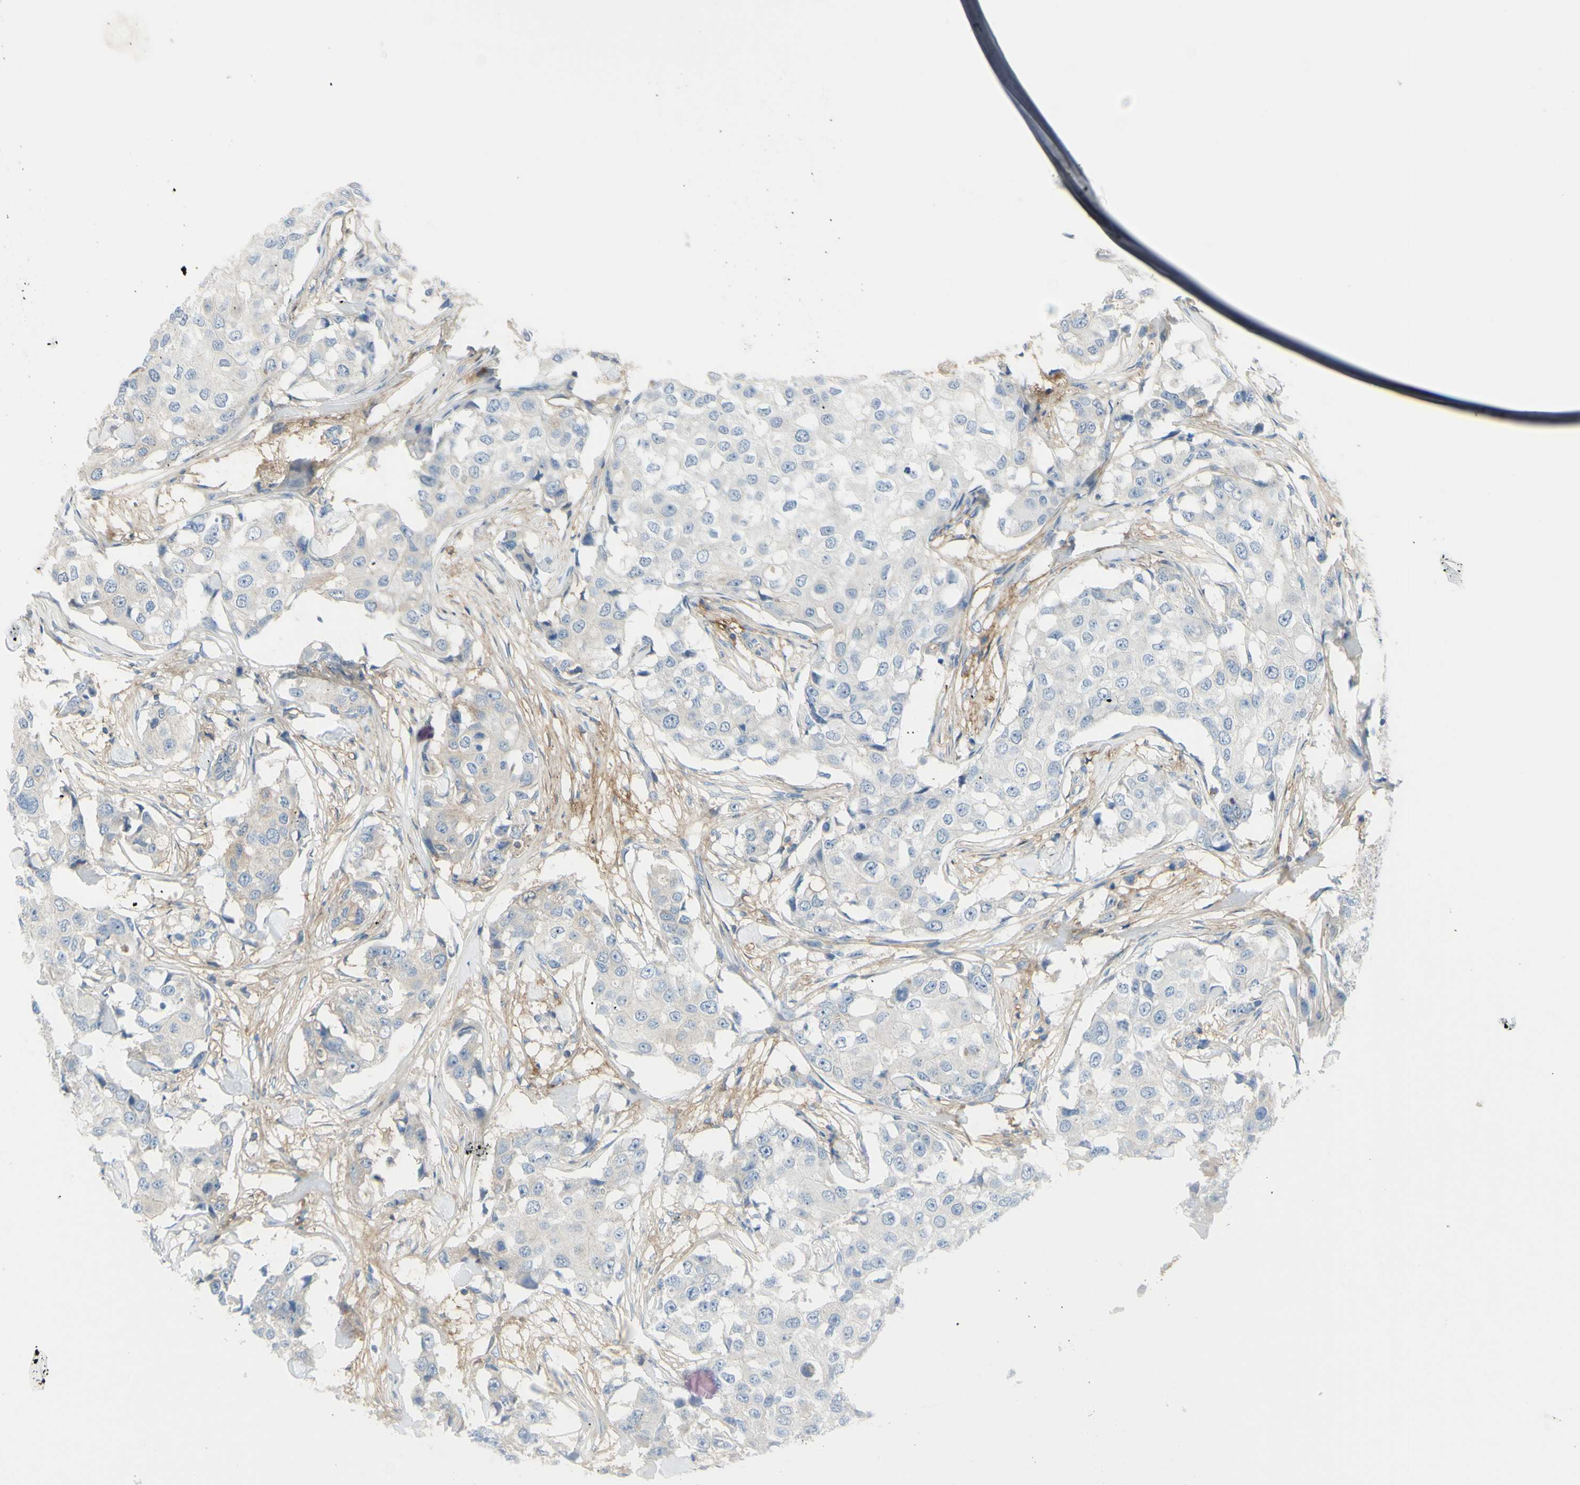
{"staining": {"intensity": "negative", "quantity": "none", "location": "none"}, "tissue": "breast cancer", "cell_type": "Tumor cells", "image_type": "cancer", "snomed": [{"axis": "morphology", "description": "Duct carcinoma"}, {"axis": "topography", "description": "Breast"}], "caption": "Image shows no protein staining in tumor cells of breast cancer tissue.", "gene": "NCBP2L", "patient": {"sex": "female", "age": 27}}